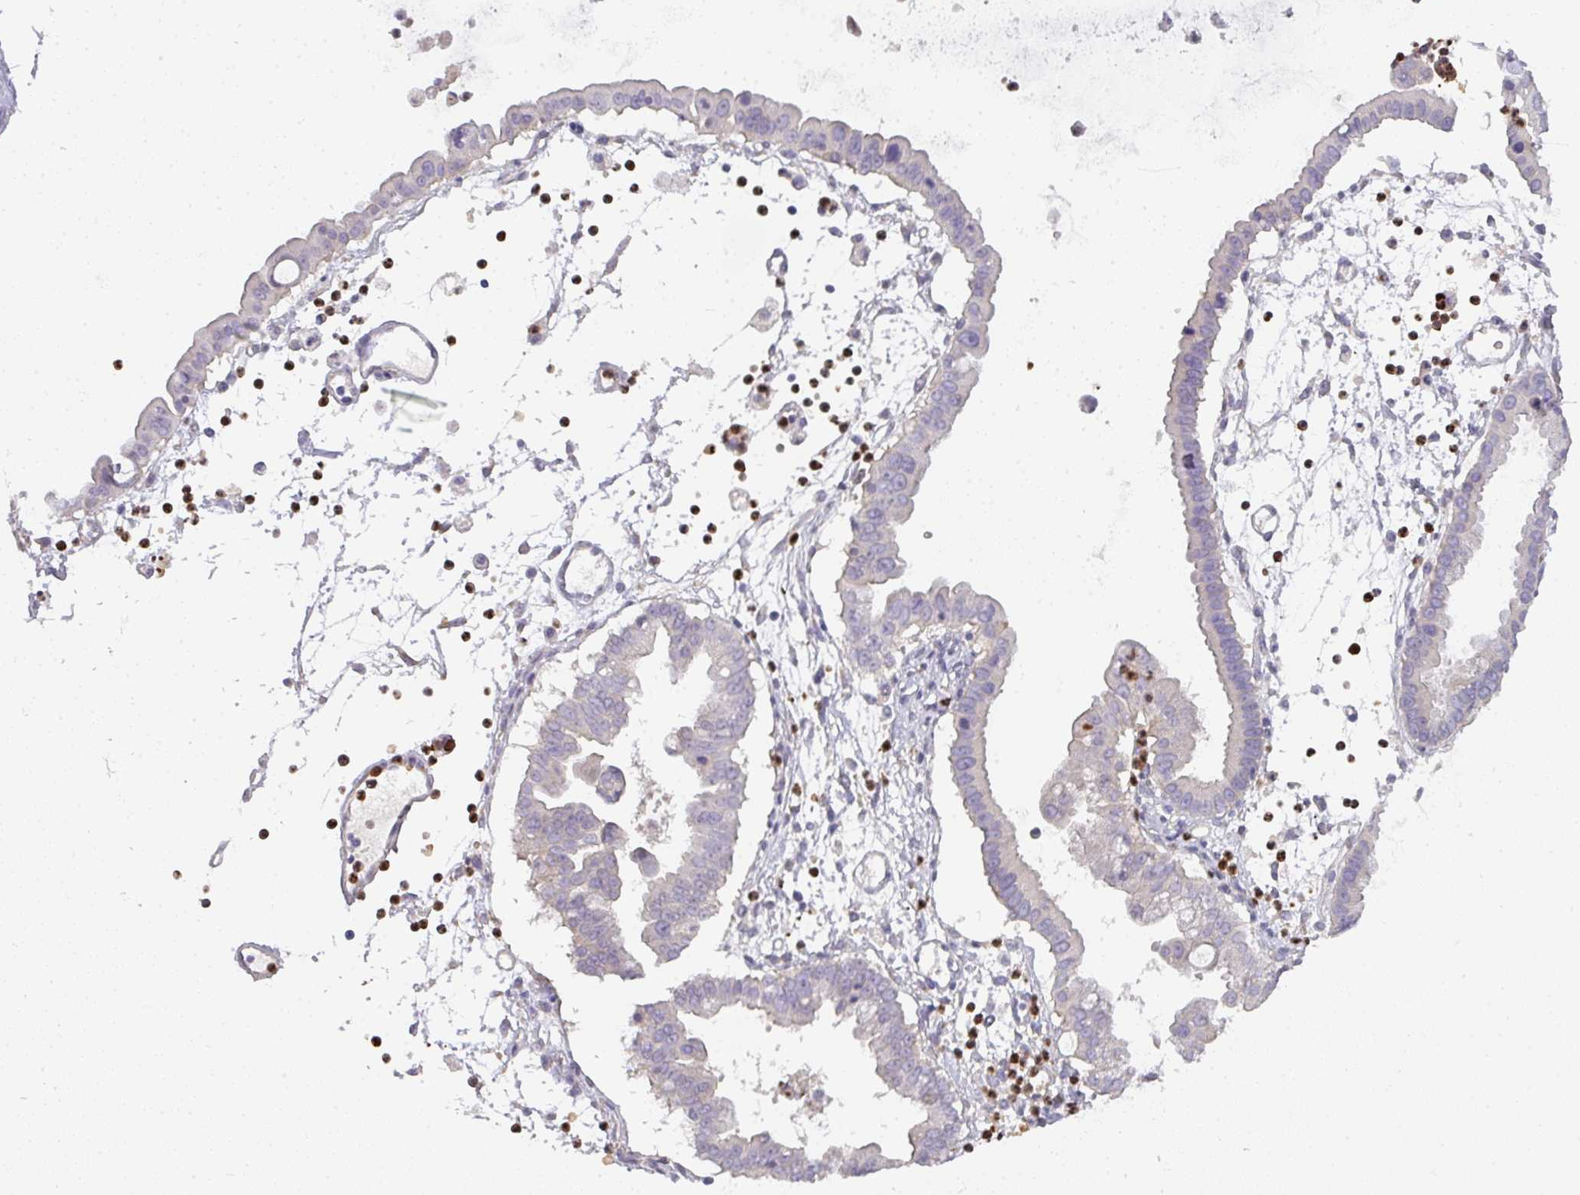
{"staining": {"intensity": "negative", "quantity": "none", "location": "none"}, "tissue": "ovarian cancer", "cell_type": "Tumor cells", "image_type": "cancer", "snomed": [{"axis": "morphology", "description": "Cystadenocarcinoma, mucinous, NOS"}, {"axis": "topography", "description": "Ovary"}], "caption": "This is an immunohistochemistry (IHC) image of human ovarian mucinous cystadenocarcinoma. There is no staining in tumor cells.", "gene": "HHEX", "patient": {"sex": "female", "age": 61}}